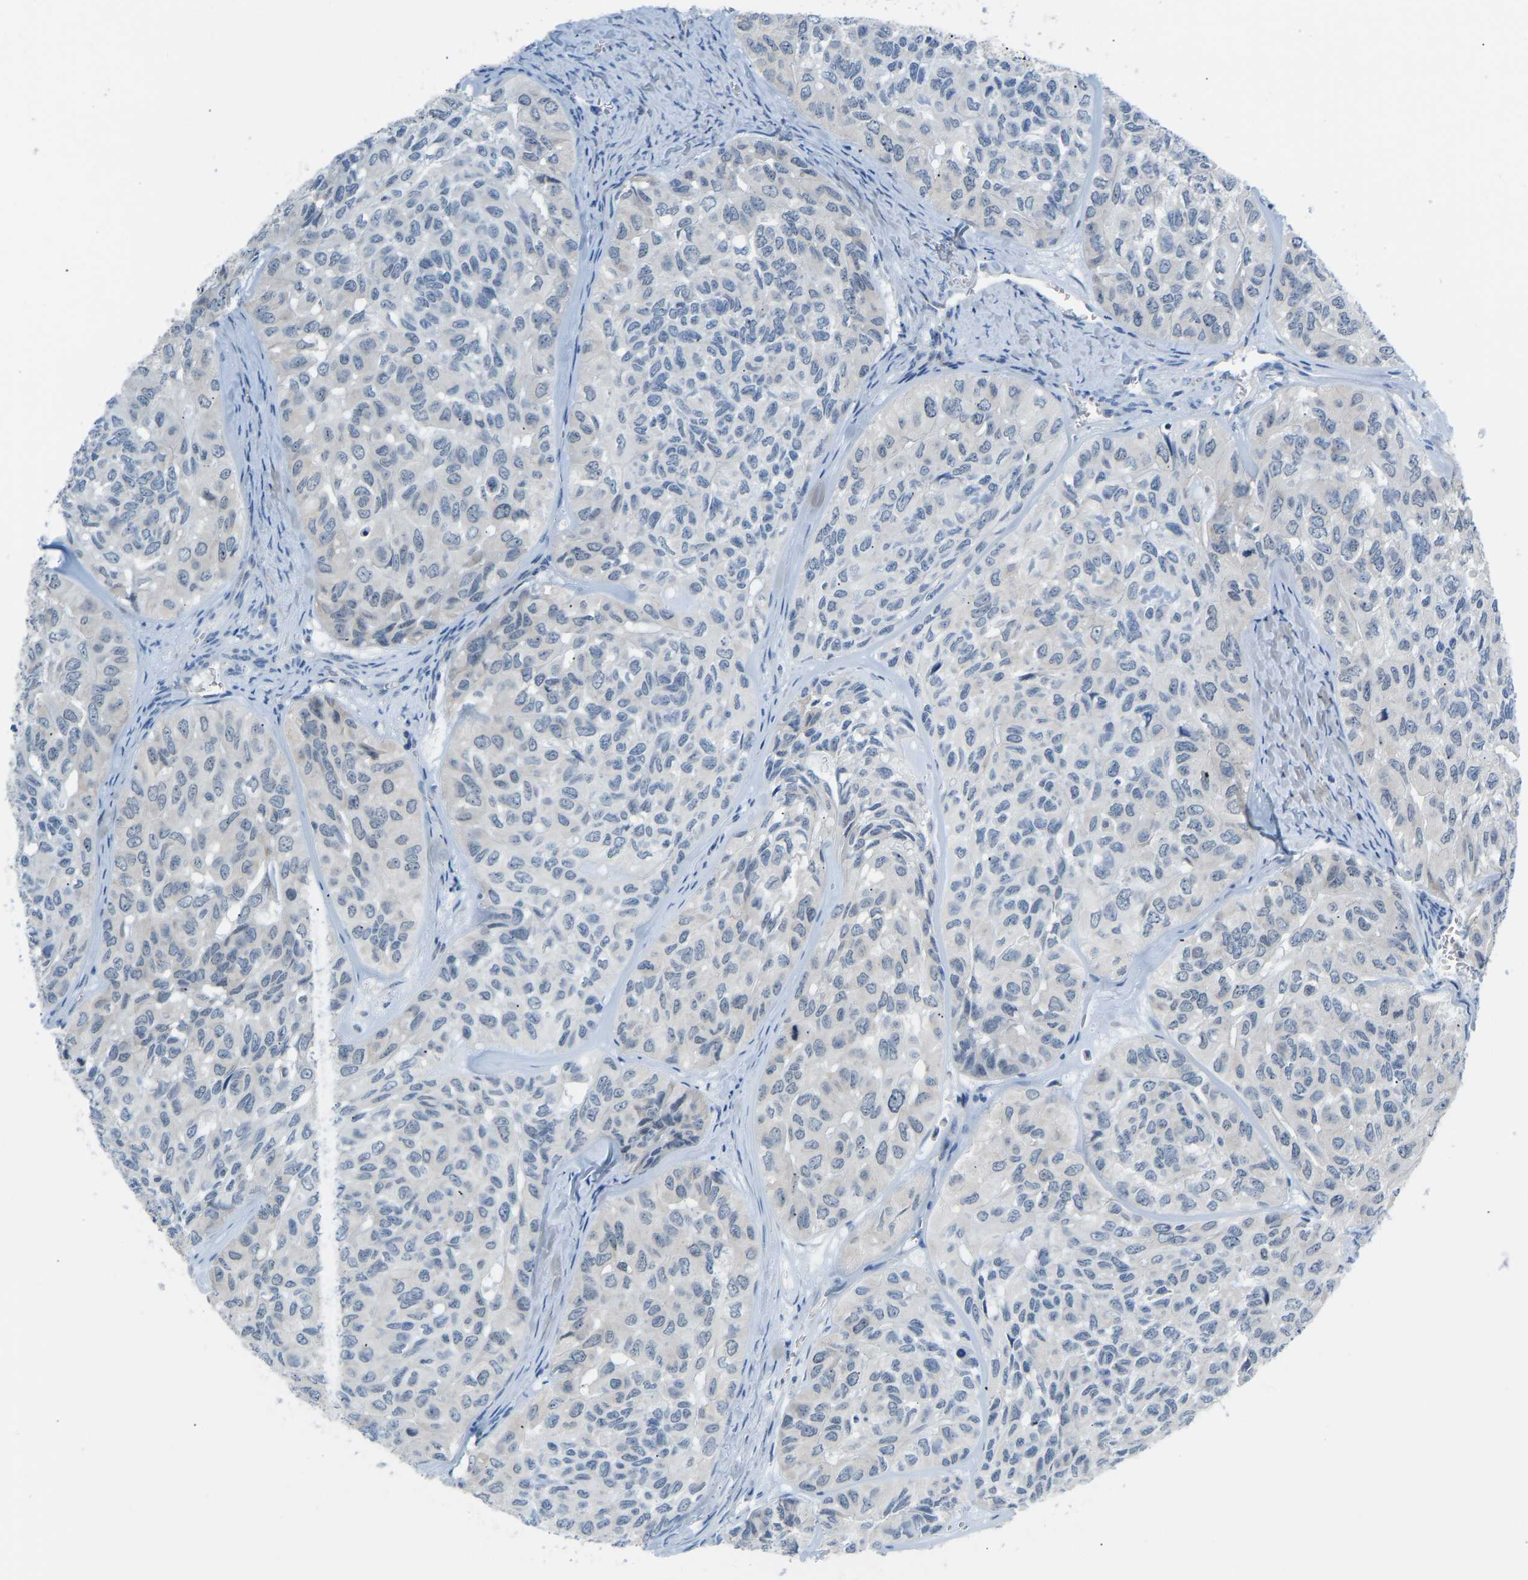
{"staining": {"intensity": "negative", "quantity": "none", "location": "none"}, "tissue": "head and neck cancer", "cell_type": "Tumor cells", "image_type": "cancer", "snomed": [{"axis": "morphology", "description": "Adenocarcinoma, NOS"}, {"axis": "topography", "description": "Salivary gland, NOS"}, {"axis": "topography", "description": "Head-Neck"}], "caption": "The micrograph reveals no staining of tumor cells in head and neck cancer (adenocarcinoma).", "gene": "VRK1", "patient": {"sex": "female", "age": 76}}